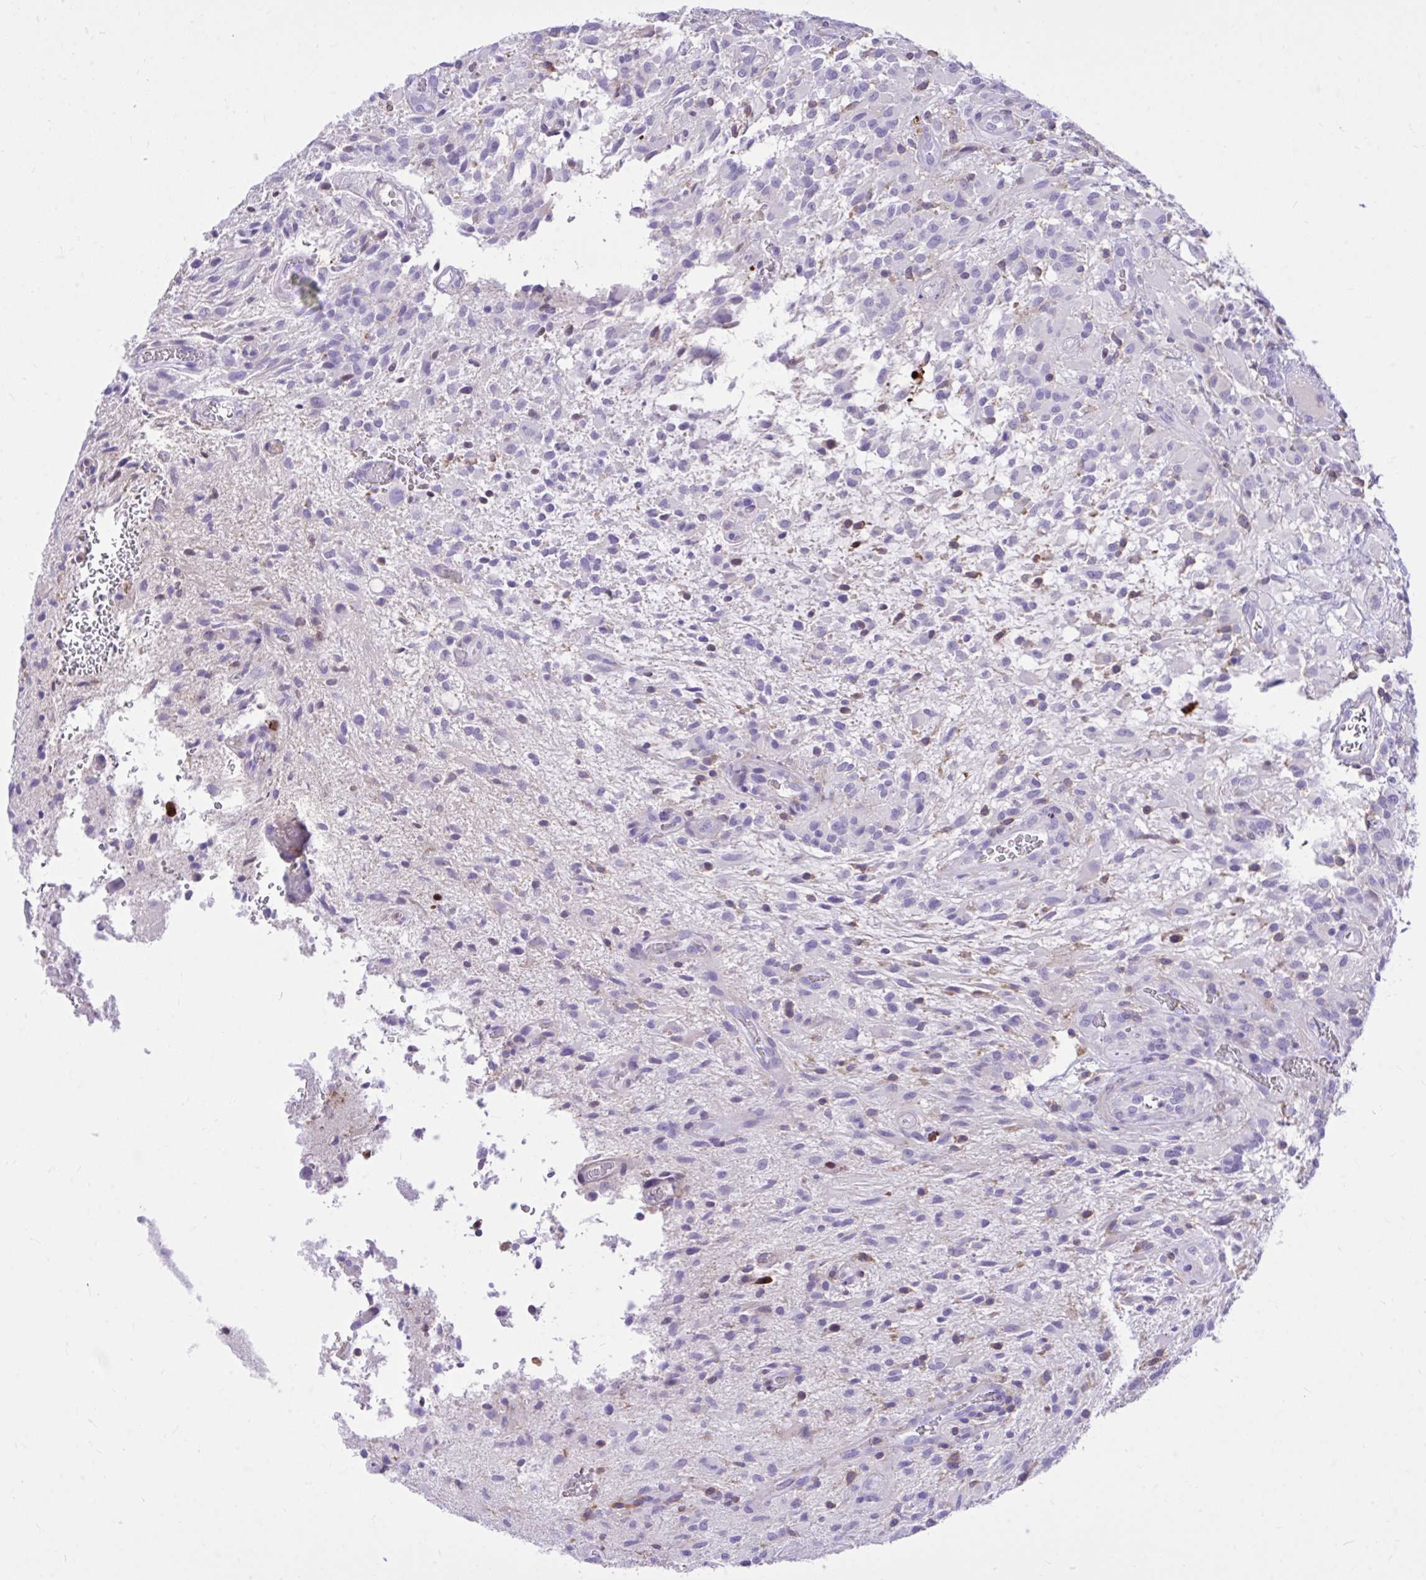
{"staining": {"intensity": "negative", "quantity": "none", "location": "none"}, "tissue": "glioma", "cell_type": "Tumor cells", "image_type": "cancer", "snomed": [{"axis": "morphology", "description": "Glioma, malignant, High grade"}, {"axis": "topography", "description": "Brain"}], "caption": "Human high-grade glioma (malignant) stained for a protein using IHC reveals no positivity in tumor cells.", "gene": "TLR7", "patient": {"sex": "male", "age": 71}}